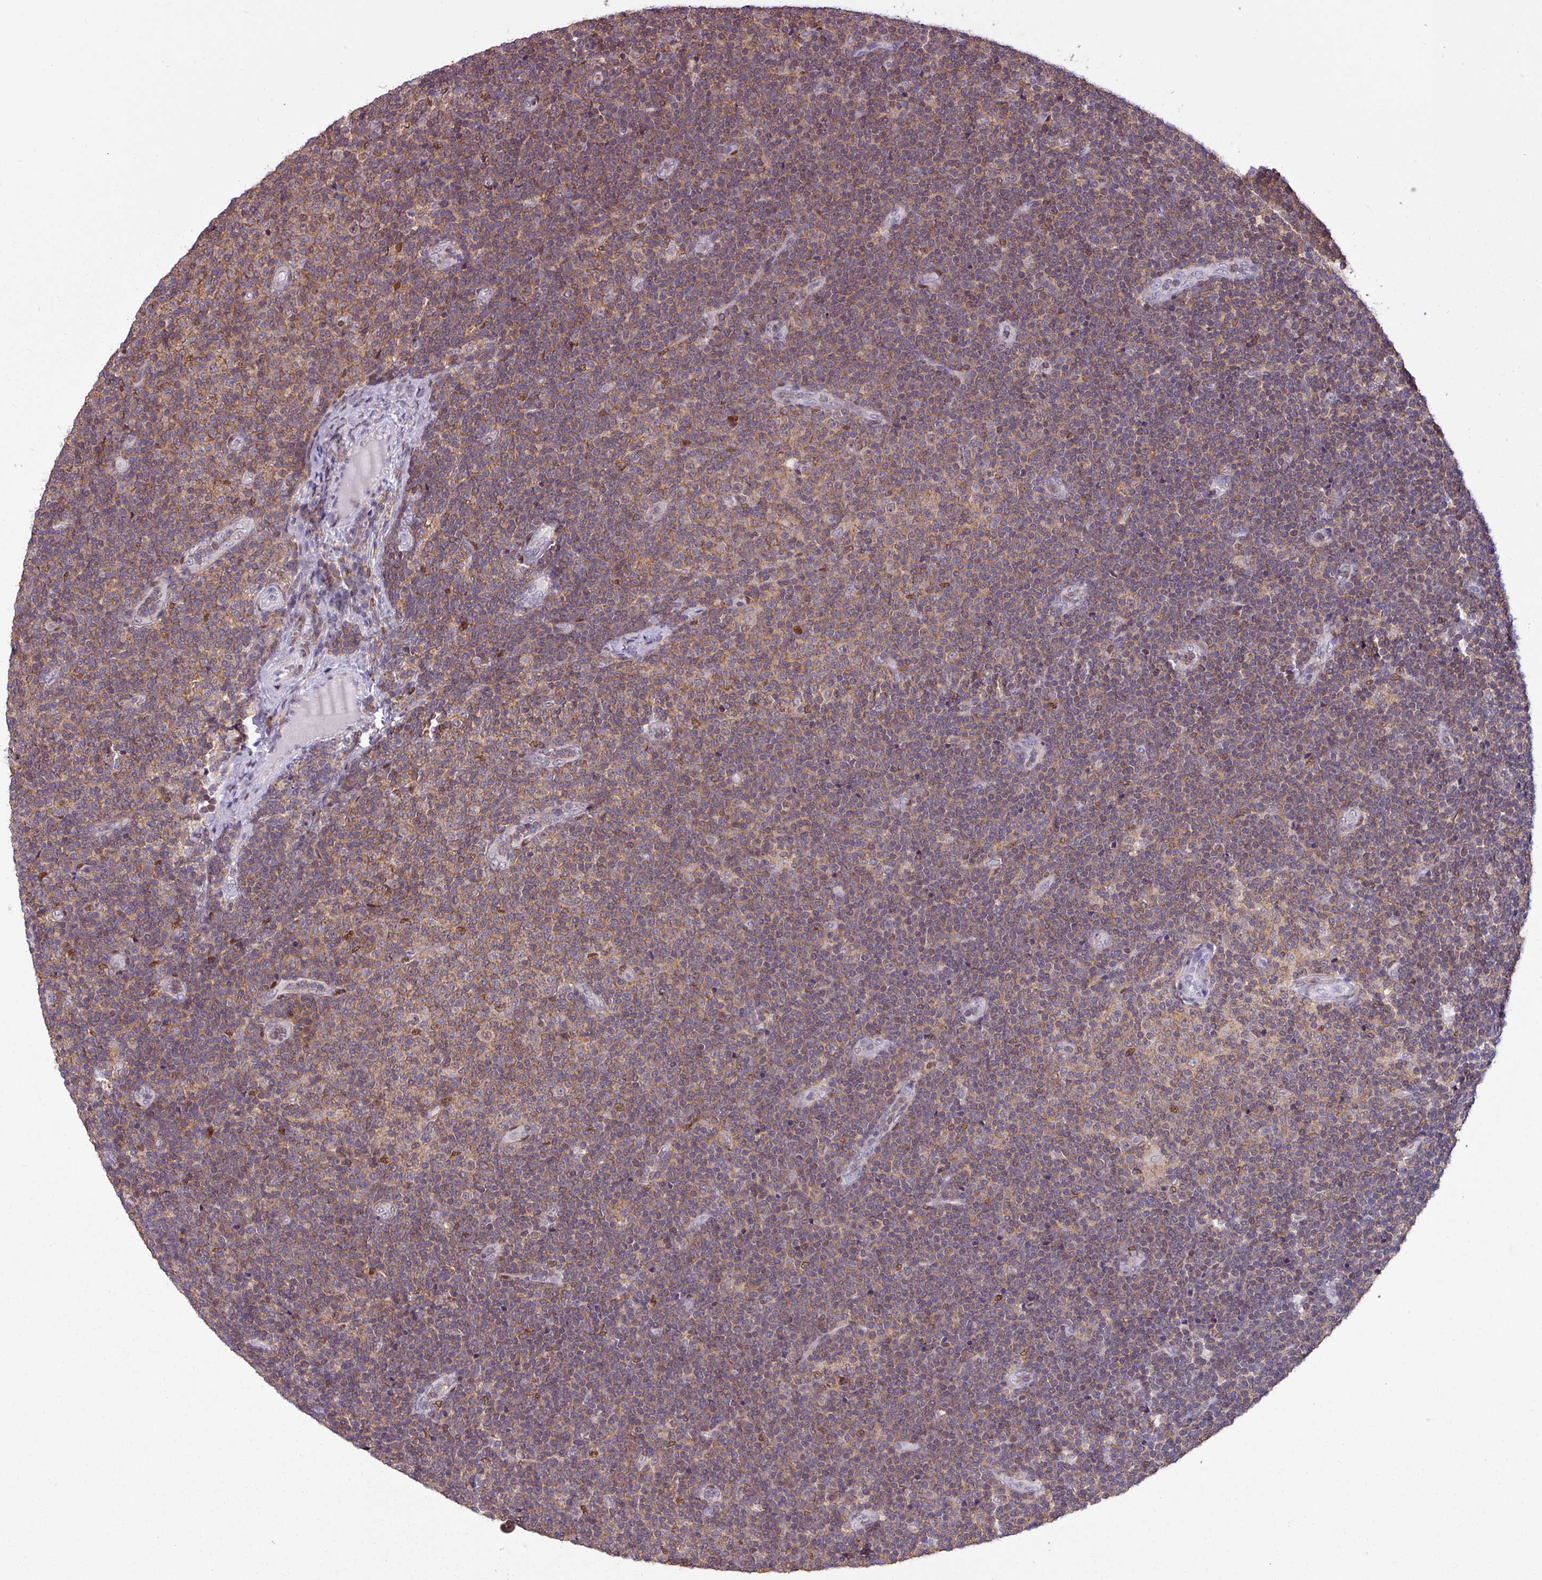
{"staining": {"intensity": "moderate", "quantity": ">75%", "location": "cytoplasmic/membranous"}, "tissue": "lymphoma", "cell_type": "Tumor cells", "image_type": "cancer", "snomed": [{"axis": "morphology", "description": "Malignant lymphoma, non-Hodgkin's type, Low grade"}, {"axis": "topography", "description": "Lymph node"}], "caption": "Tumor cells demonstrate moderate cytoplasmic/membranous expression in about >75% of cells in low-grade malignant lymphoma, non-Hodgkin's type. The staining was performed using DAB to visualize the protein expression in brown, while the nuclei were stained in blue with hematoxylin (Magnification: 20x).", "gene": "PRRX1", "patient": {"sex": "male", "age": 48}}